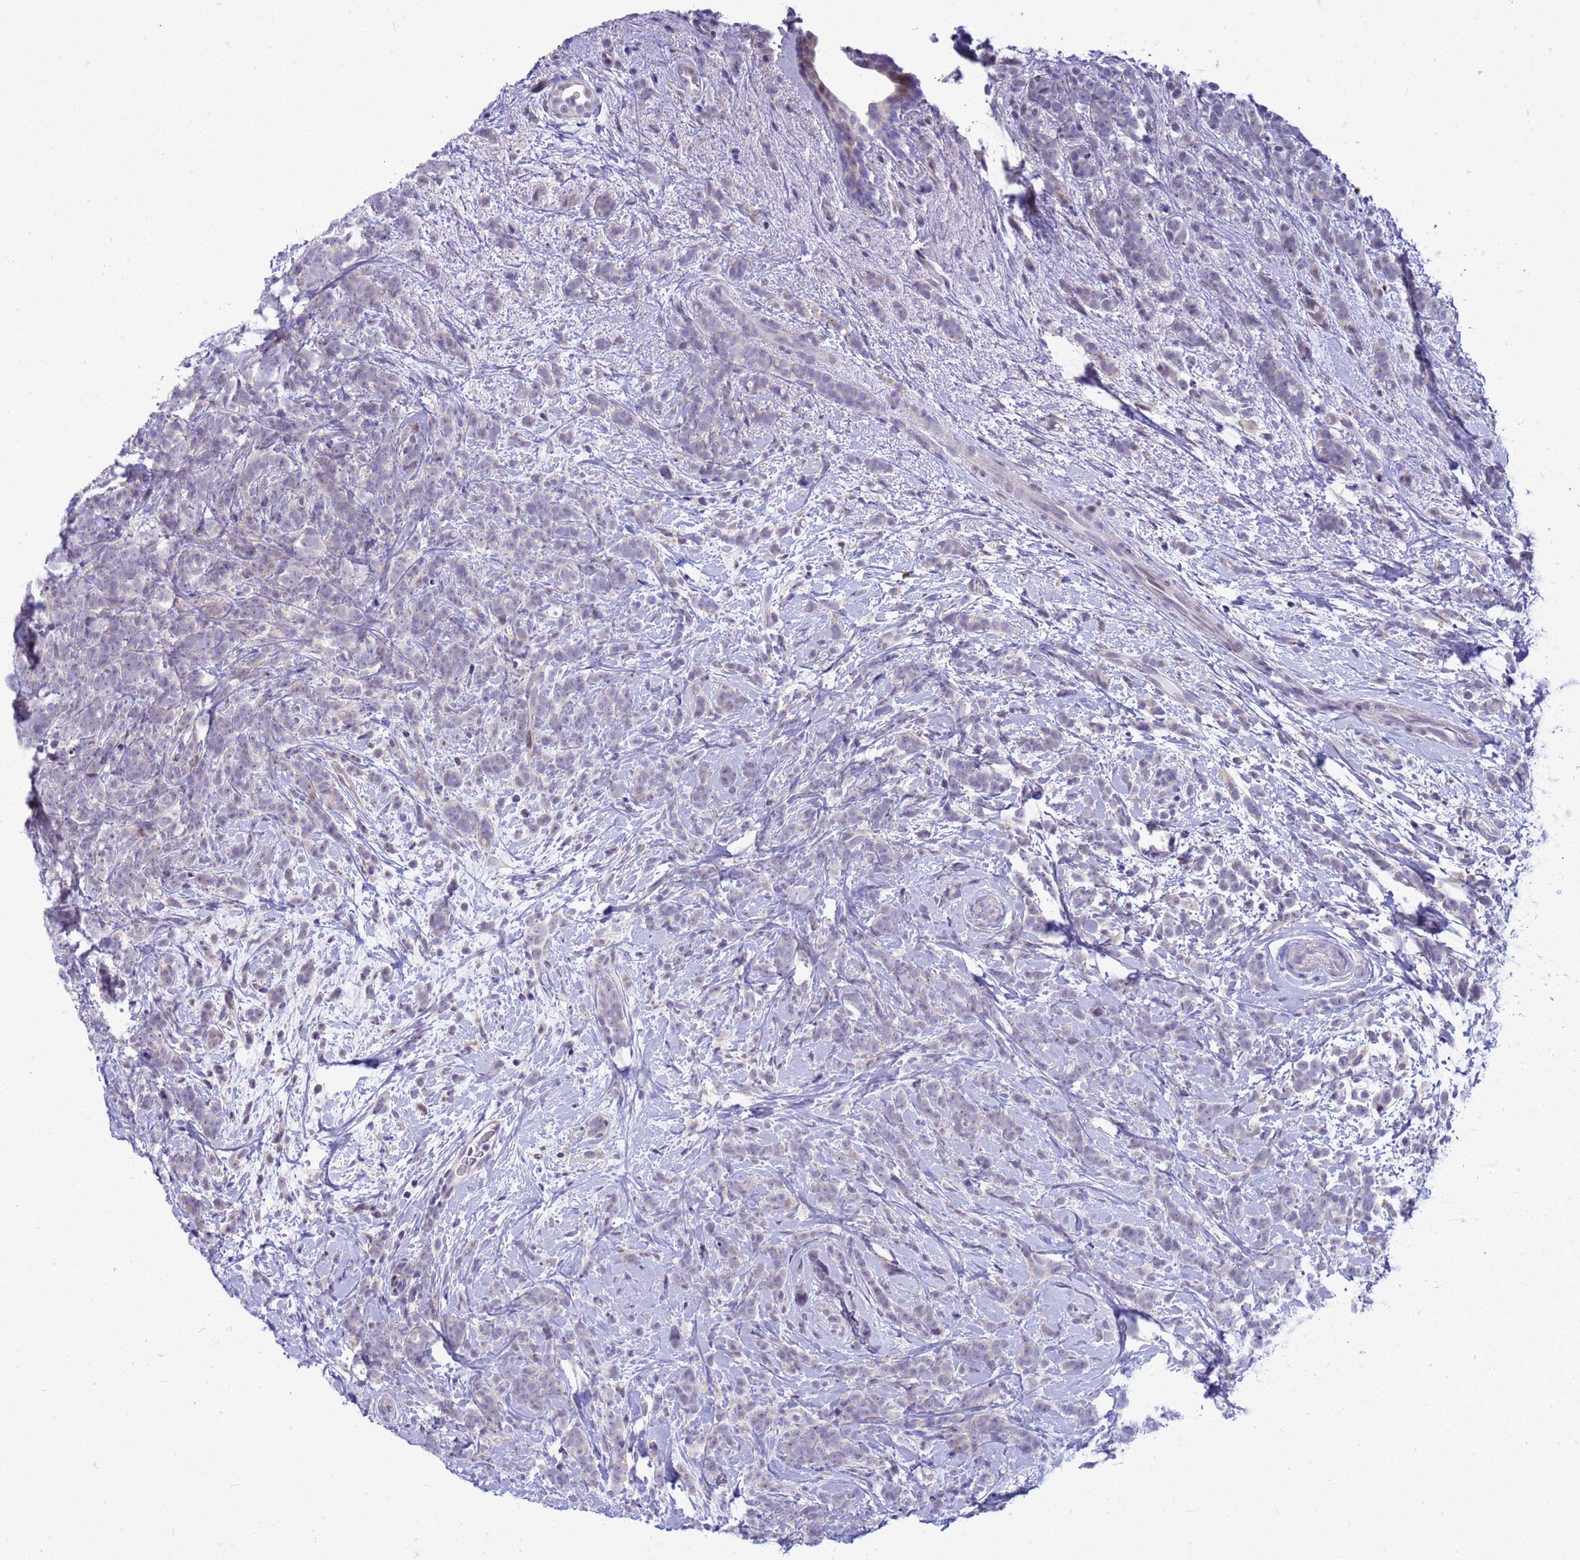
{"staining": {"intensity": "negative", "quantity": "none", "location": "nuclear"}, "tissue": "breast cancer", "cell_type": "Tumor cells", "image_type": "cancer", "snomed": [{"axis": "morphology", "description": "Lobular carcinoma"}, {"axis": "topography", "description": "Breast"}], "caption": "DAB immunohistochemical staining of human breast cancer (lobular carcinoma) displays no significant positivity in tumor cells.", "gene": "LRATD1", "patient": {"sex": "female", "age": 58}}